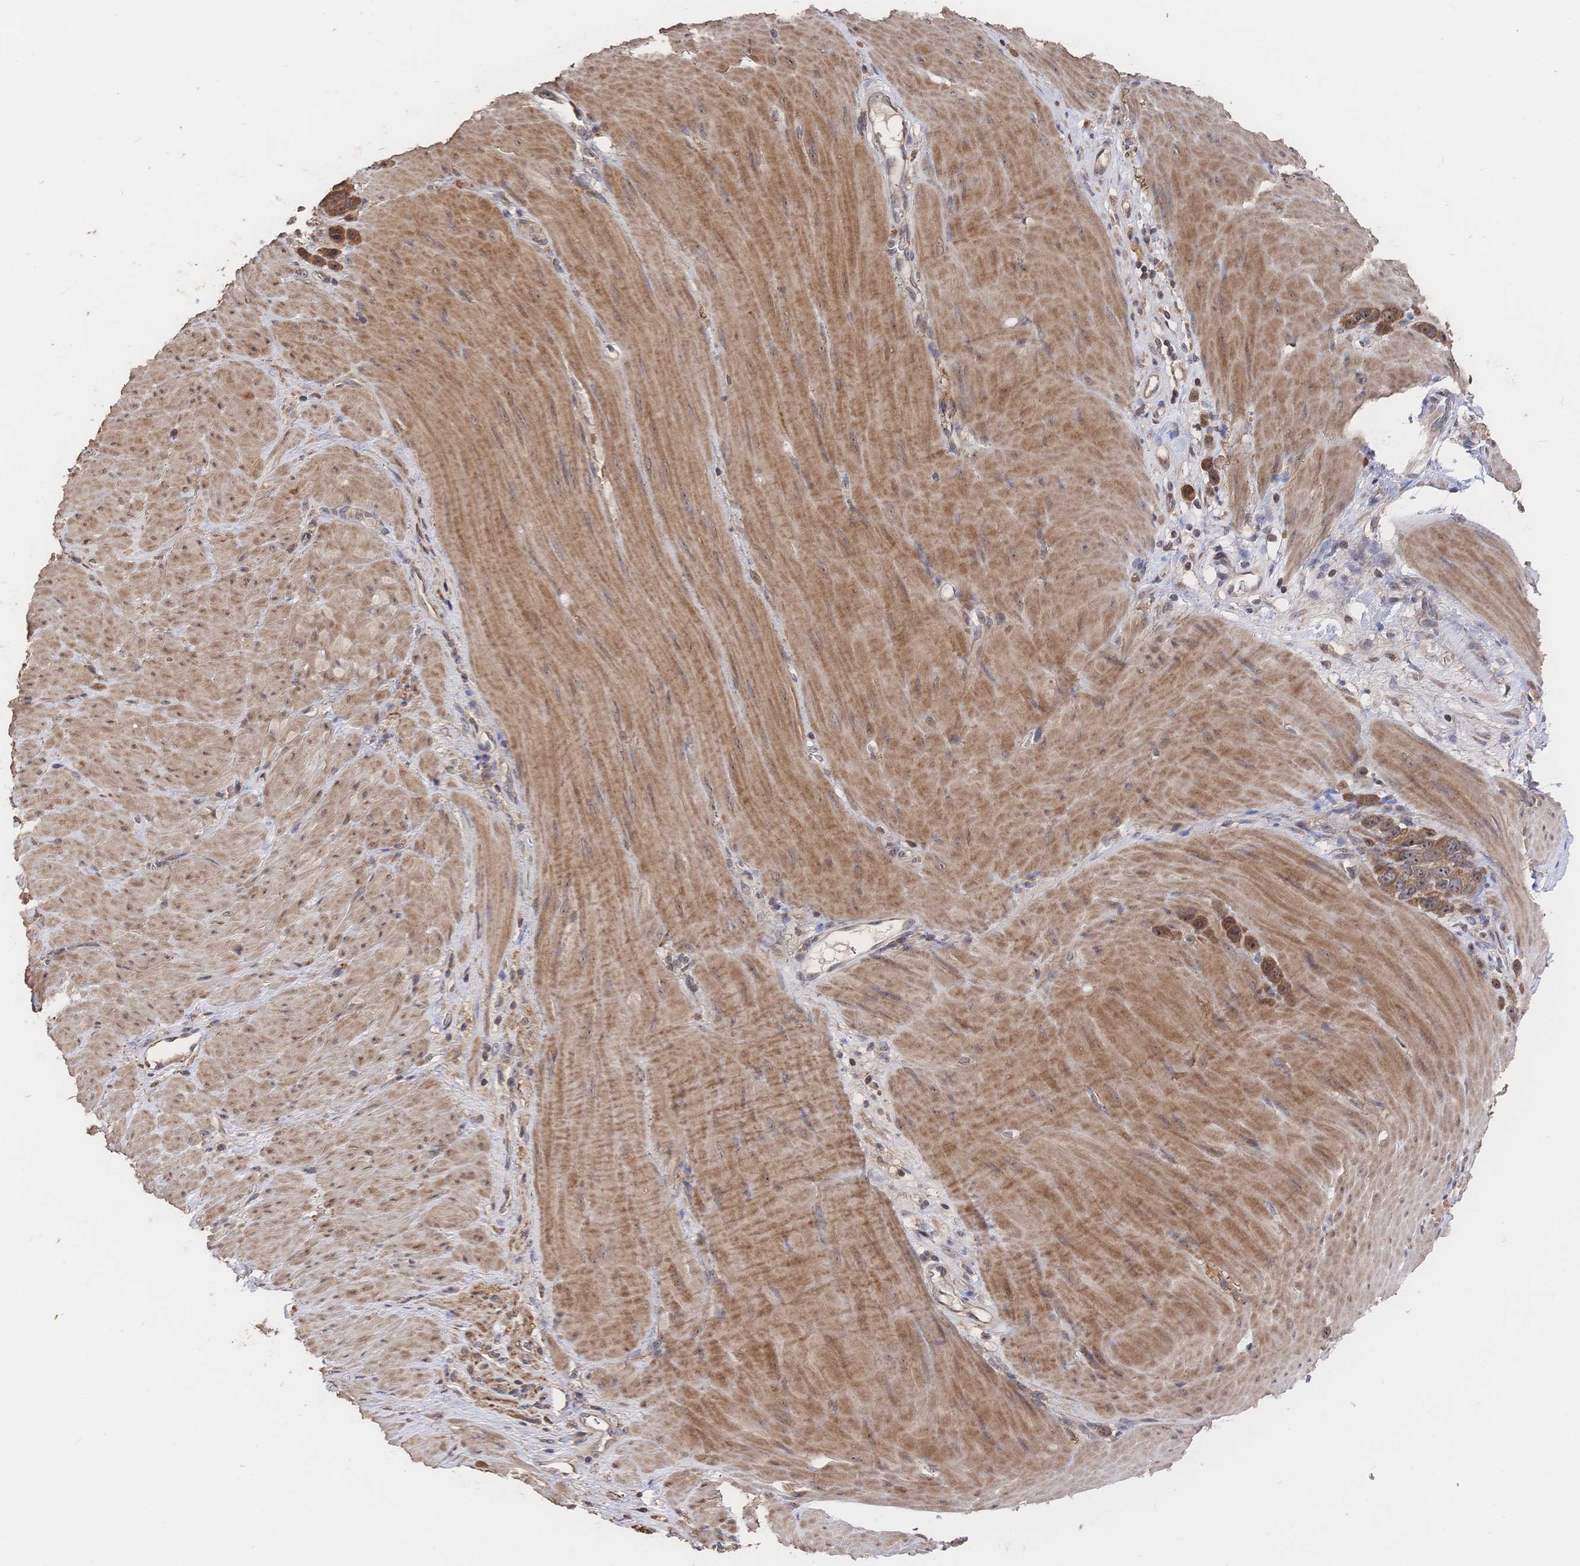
{"staining": {"intensity": "moderate", "quantity": ">75%", "location": "cytoplasmic/membranous,nuclear"}, "tissue": "stomach cancer", "cell_type": "Tumor cells", "image_type": "cancer", "snomed": [{"axis": "morphology", "description": "Adenocarcinoma, NOS"}, {"axis": "topography", "description": "Stomach"}], "caption": "Immunohistochemical staining of adenocarcinoma (stomach) reveals medium levels of moderate cytoplasmic/membranous and nuclear protein positivity in approximately >75% of tumor cells.", "gene": "DNAJA4", "patient": {"sex": "female", "age": 65}}